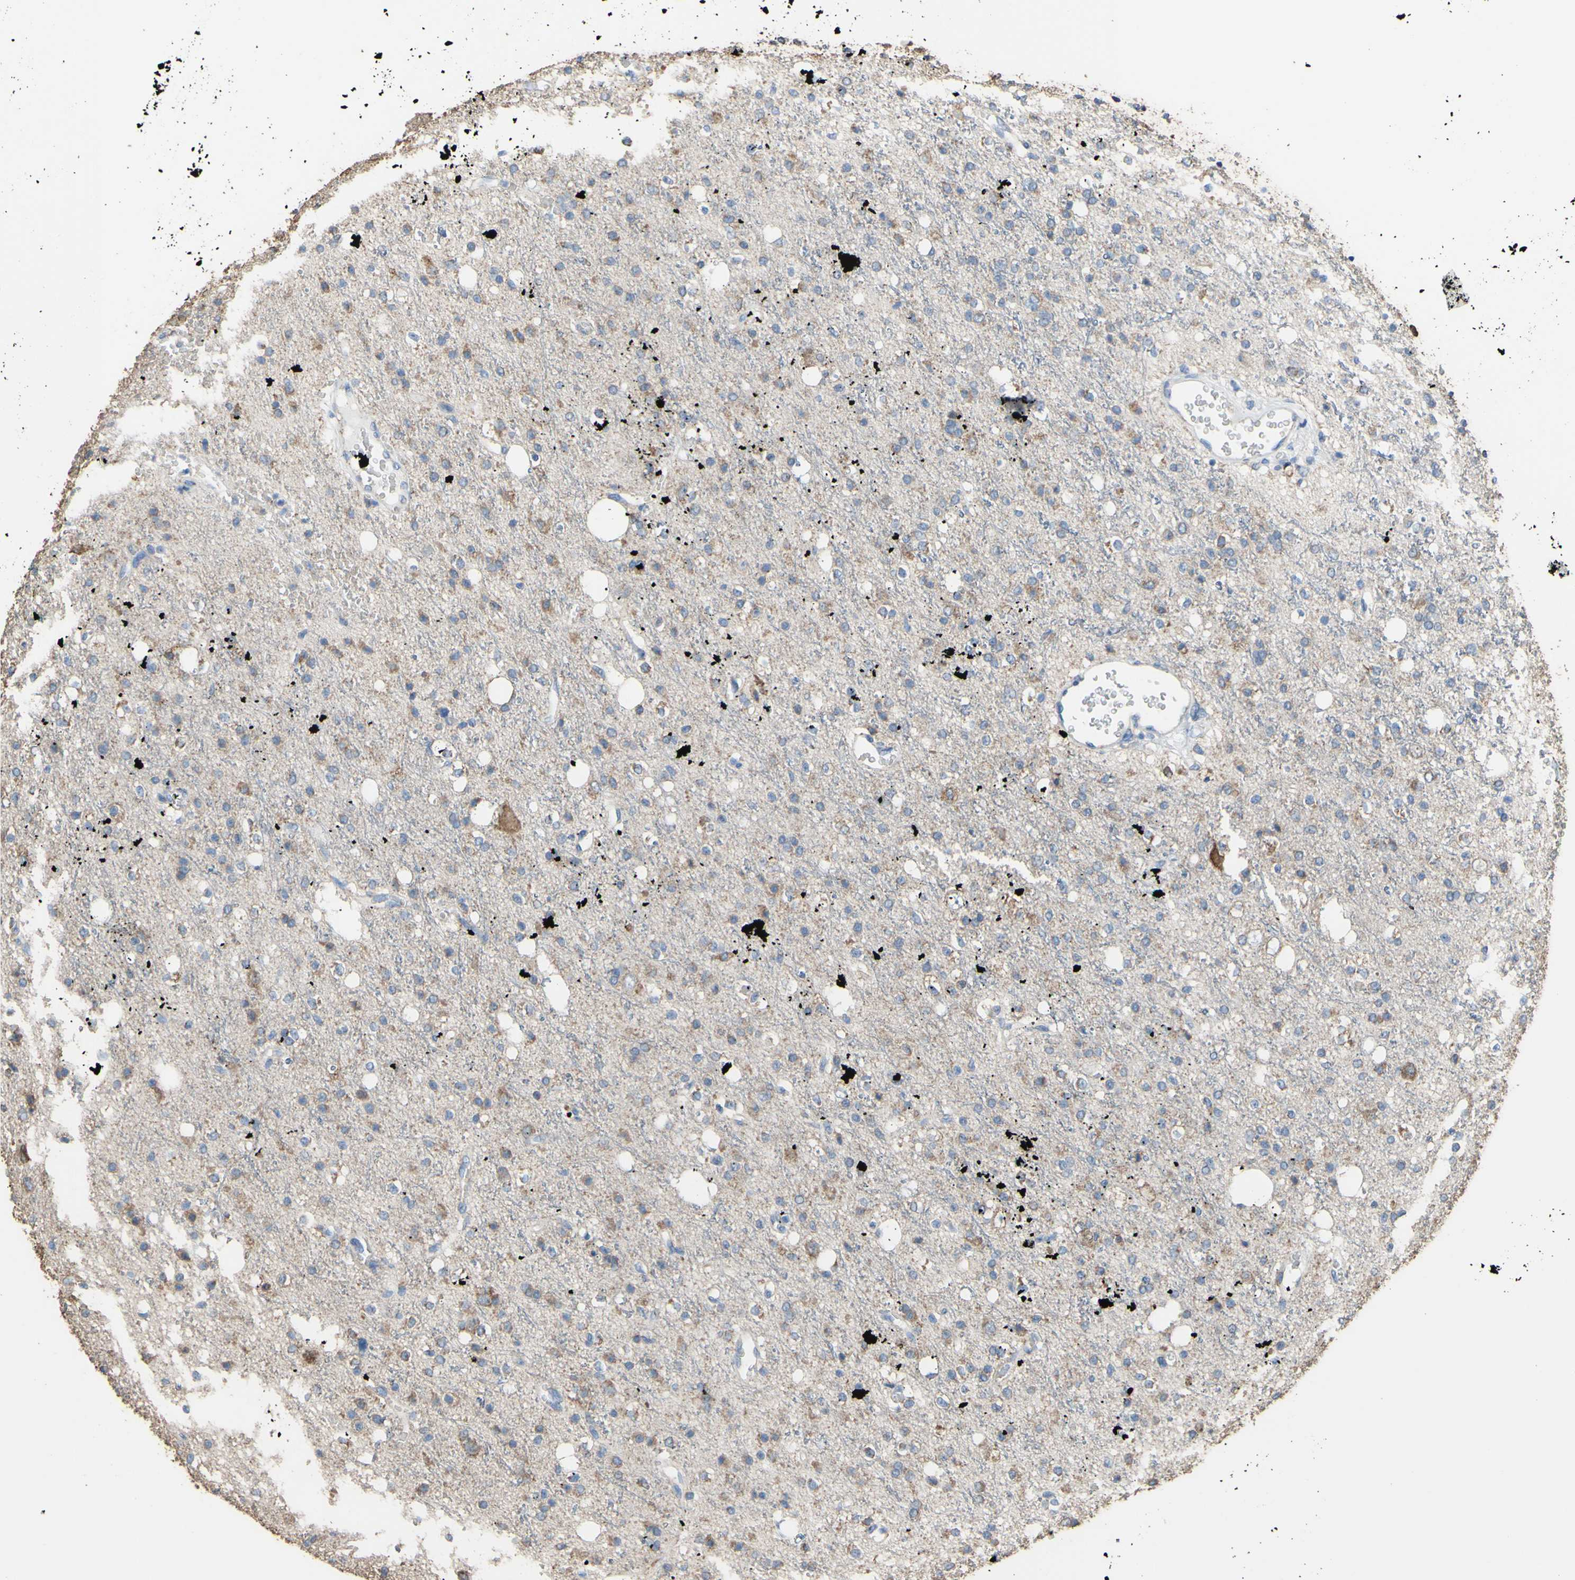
{"staining": {"intensity": "weak", "quantity": "<25%", "location": "cytoplasmic/membranous"}, "tissue": "glioma", "cell_type": "Tumor cells", "image_type": "cancer", "snomed": [{"axis": "morphology", "description": "Glioma, malignant, High grade"}, {"axis": "topography", "description": "Brain"}], "caption": "Photomicrograph shows no protein staining in tumor cells of glioma tissue.", "gene": "CMKLR2", "patient": {"sex": "male", "age": 47}}